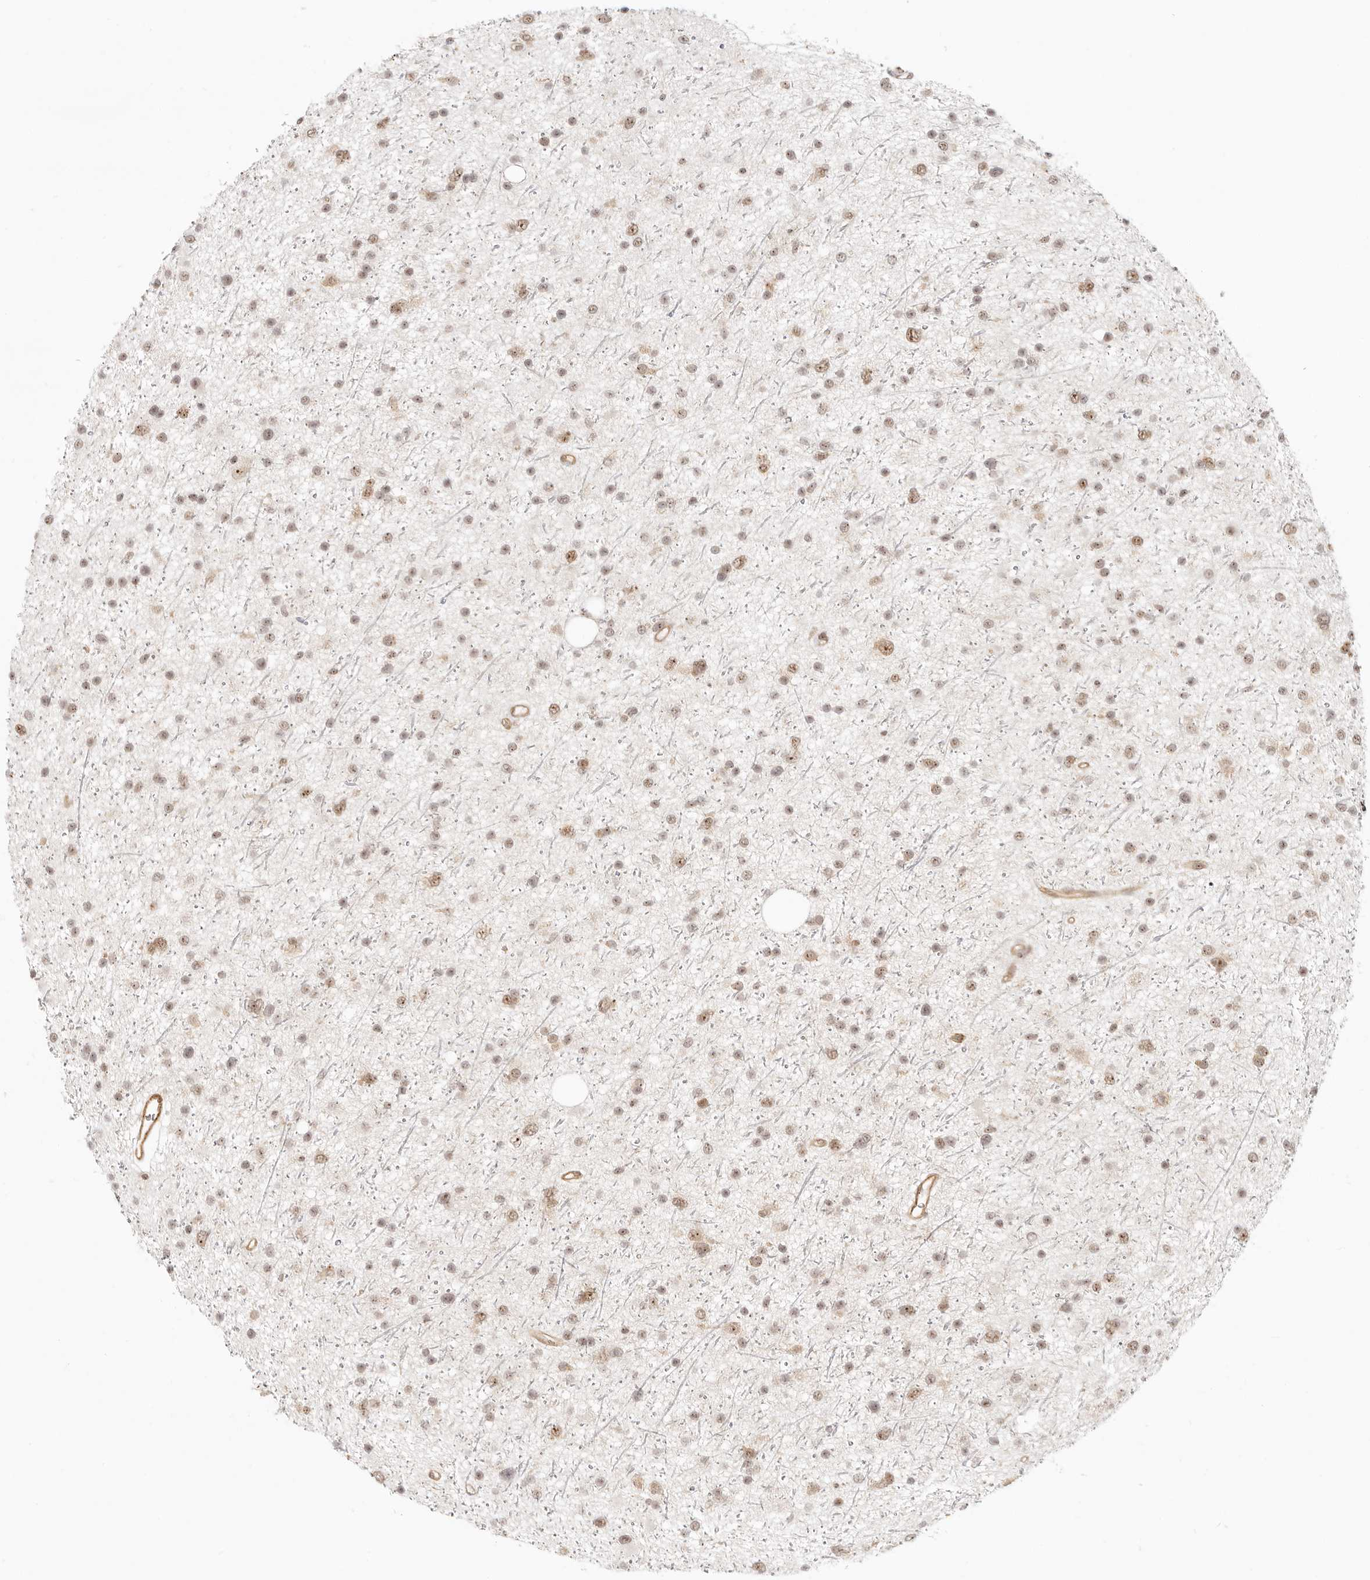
{"staining": {"intensity": "moderate", "quantity": ">75%", "location": "nuclear"}, "tissue": "glioma", "cell_type": "Tumor cells", "image_type": "cancer", "snomed": [{"axis": "morphology", "description": "Glioma, malignant, Low grade"}, {"axis": "topography", "description": "Cerebral cortex"}], "caption": "Human glioma stained with a protein marker displays moderate staining in tumor cells.", "gene": "BAP1", "patient": {"sex": "female", "age": 39}}